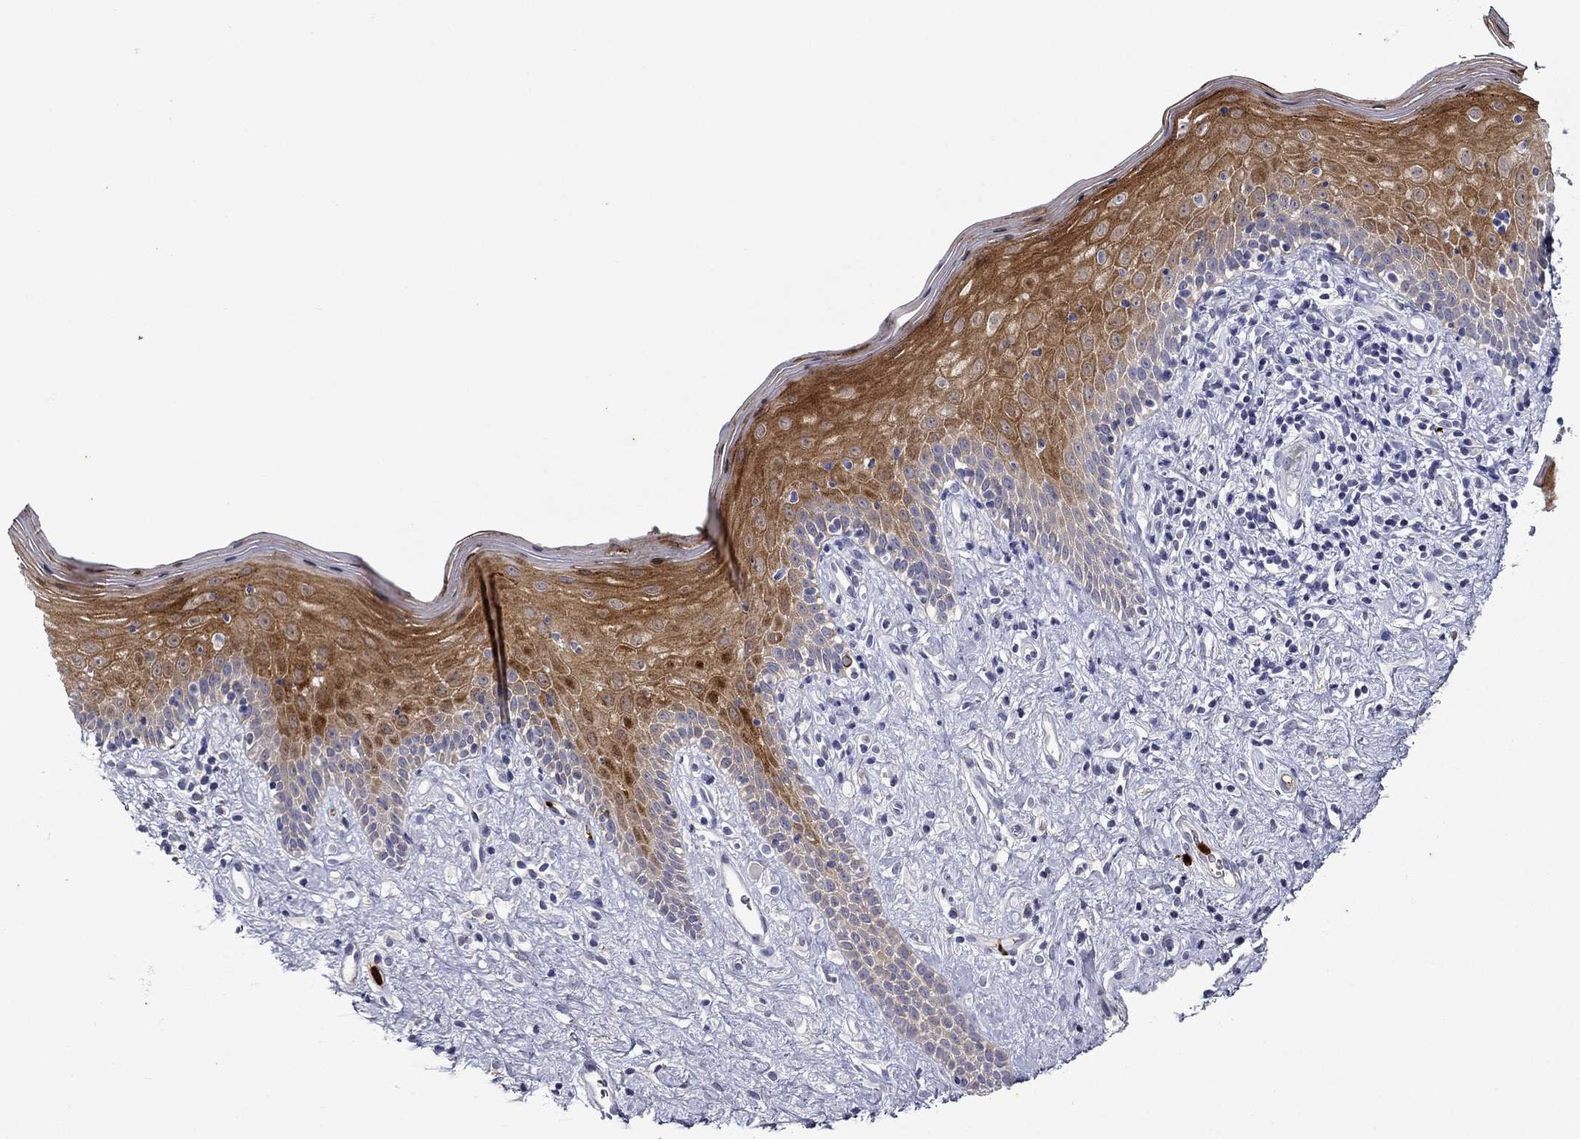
{"staining": {"intensity": "strong", "quantity": "25%-75%", "location": "cytoplasmic/membranous"}, "tissue": "vagina", "cell_type": "Squamous epithelial cells", "image_type": "normal", "snomed": [{"axis": "morphology", "description": "Normal tissue, NOS"}, {"axis": "topography", "description": "Vagina"}], "caption": "This image shows immunohistochemistry (IHC) staining of unremarkable human vagina, with high strong cytoplasmic/membranous expression in about 25%-75% of squamous epithelial cells.", "gene": "IRF5", "patient": {"sex": "female", "age": 47}}